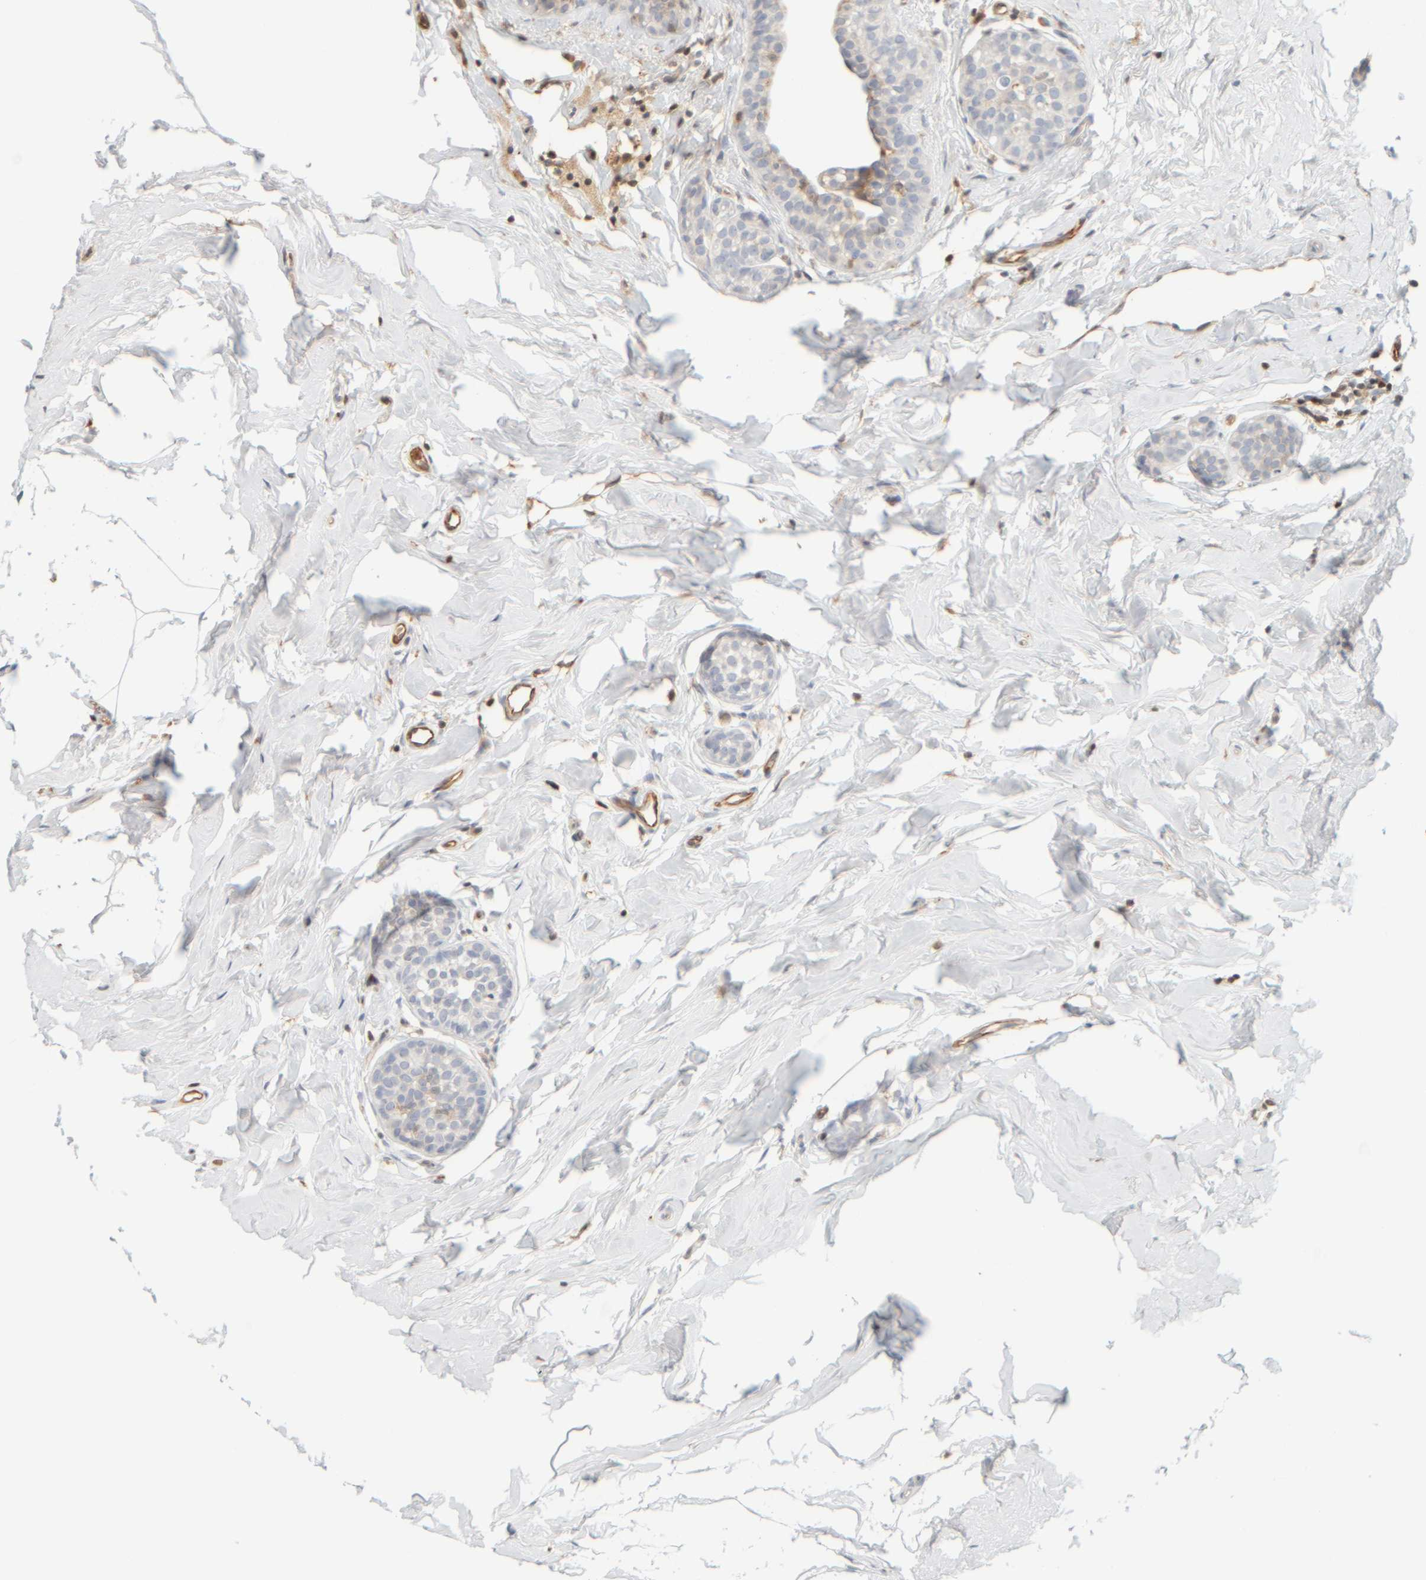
{"staining": {"intensity": "negative", "quantity": "none", "location": "none"}, "tissue": "breast cancer", "cell_type": "Tumor cells", "image_type": "cancer", "snomed": [{"axis": "morphology", "description": "Duct carcinoma"}, {"axis": "topography", "description": "Breast"}], "caption": "Invasive ductal carcinoma (breast) was stained to show a protein in brown. There is no significant expression in tumor cells.", "gene": "PTGES3L-AARSD1", "patient": {"sex": "female", "age": 55}}